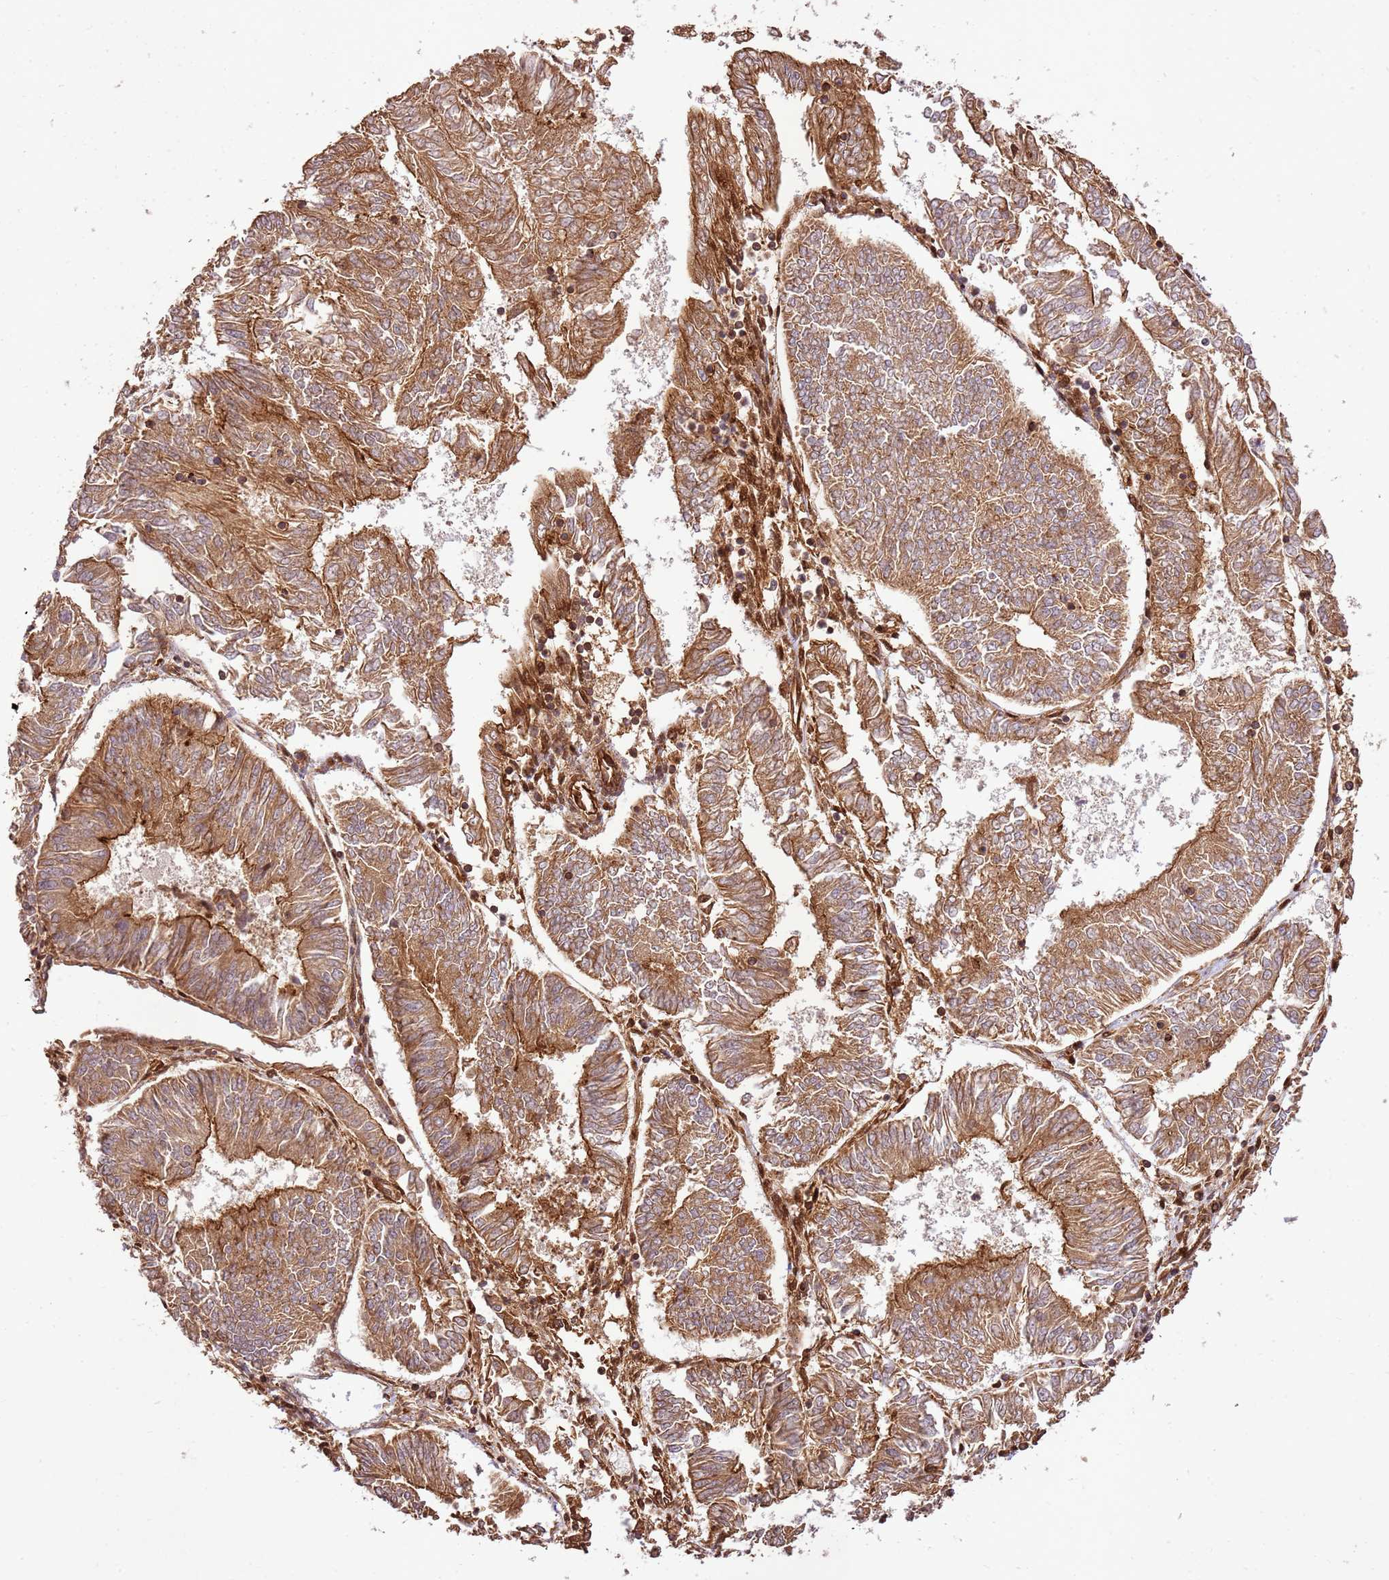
{"staining": {"intensity": "moderate", "quantity": ">75%", "location": "cytoplasmic/membranous"}, "tissue": "endometrial cancer", "cell_type": "Tumor cells", "image_type": "cancer", "snomed": [{"axis": "morphology", "description": "Adenocarcinoma, NOS"}, {"axis": "topography", "description": "Endometrium"}], "caption": "A brown stain shows moderate cytoplasmic/membranous staining of a protein in human endometrial adenocarcinoma tumor cells.", "gene": "KATNAL2", "patient": {"sex": "female", "age": 58}}